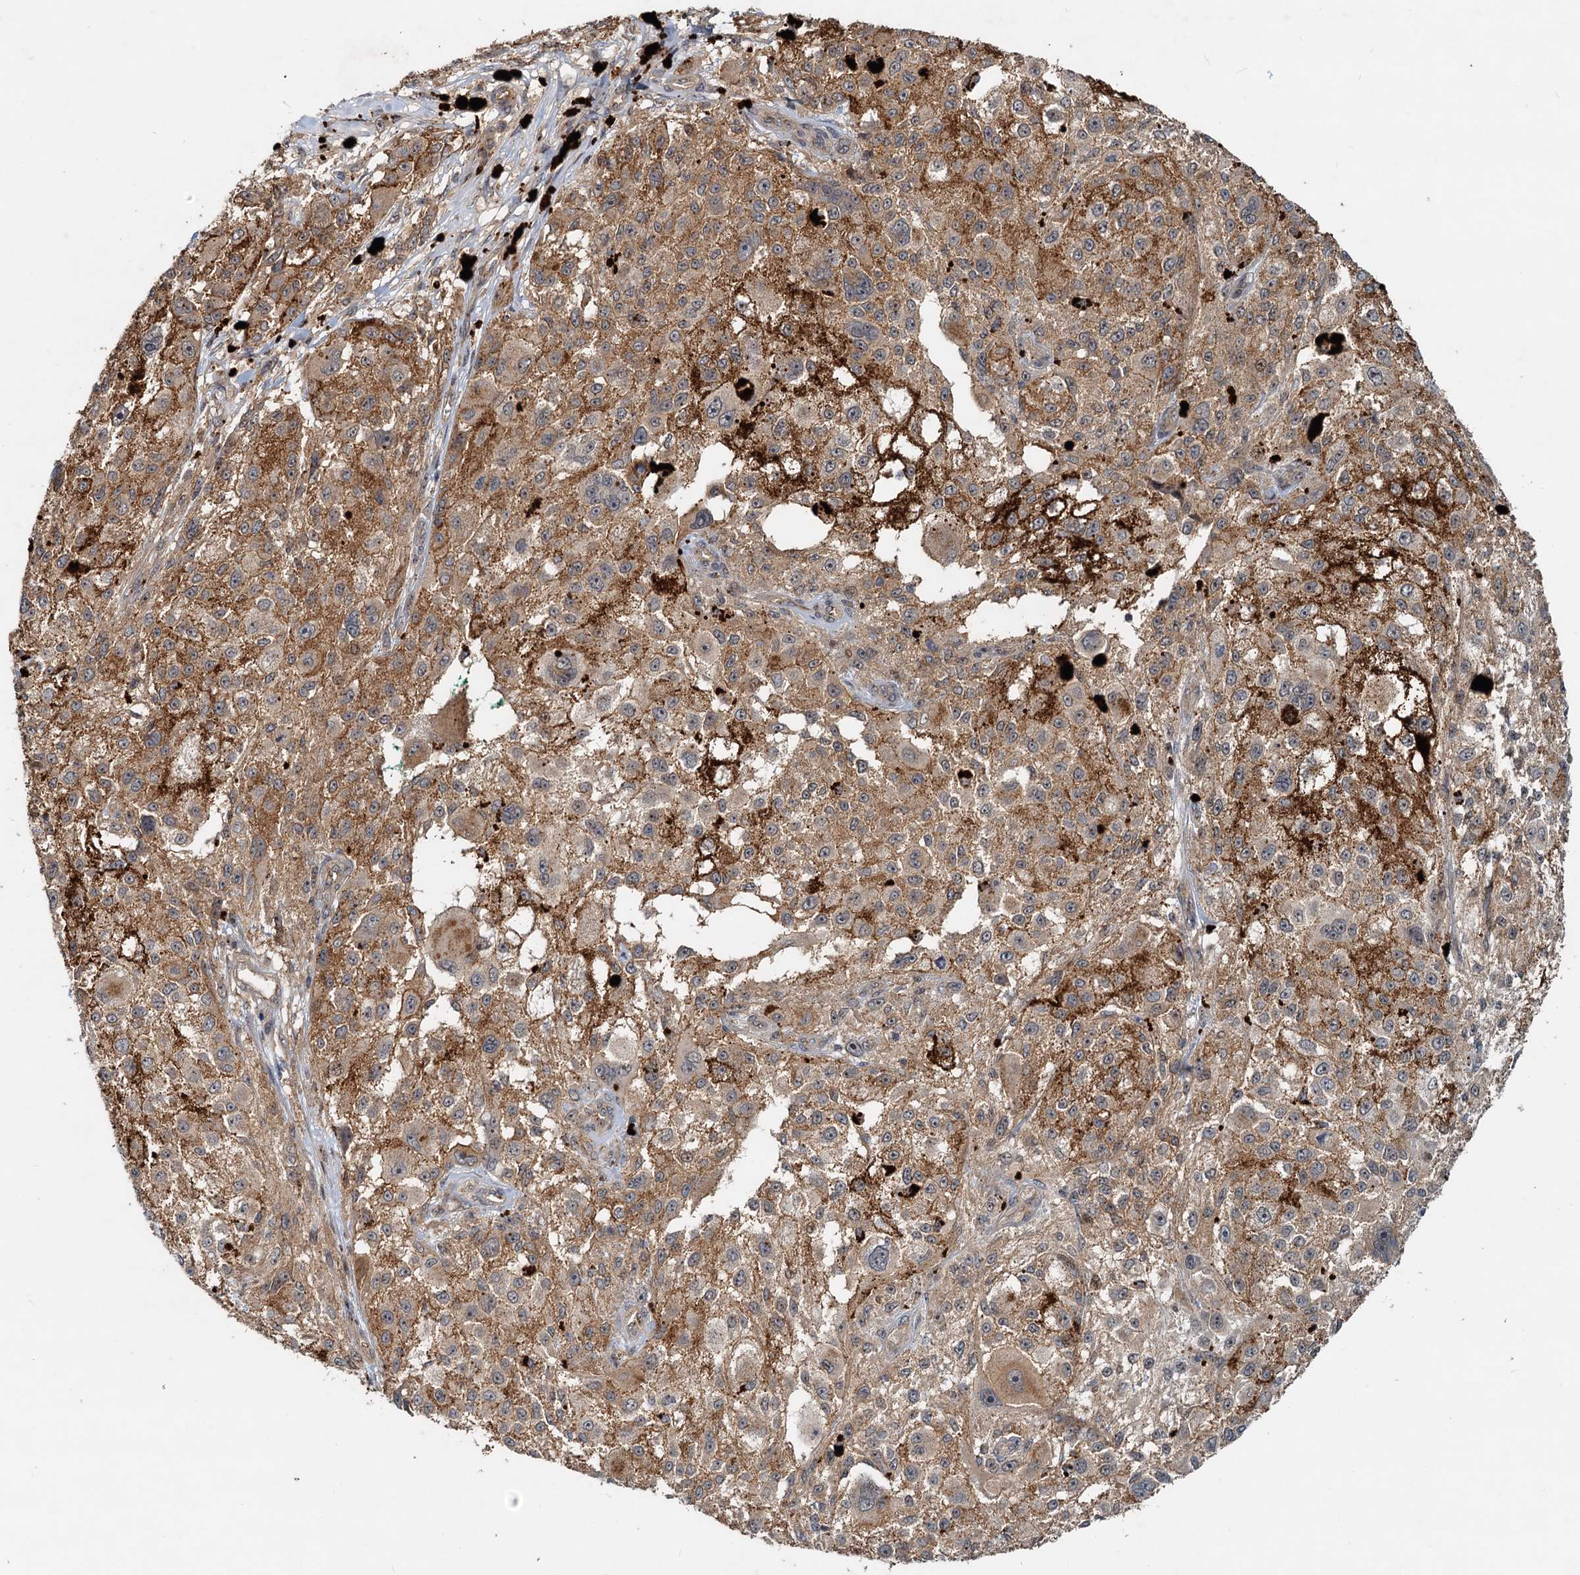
{"staining": {"intensity": "weak", "quantity": ">75%", "location": "cytoplasmic/membranous"}, "tissue": "melanoma", "cell_type": "Tumor cells", "image_type": "cancer", "snomed": [{"axis": "morphology", "description": "Necrosis, NOS"}, {"axis": "morphology", "description": "Malignant melanoma, NOS"}, {"axis": "topography", "description": "Skin"}], "caption": "The immunohistochemical stain labels weak cytoplasmic/membranous staining in tumor cells of malignant melanoma tissue.", "gene": "CEP68", "patient": {"sex": "female", "age": 87}}